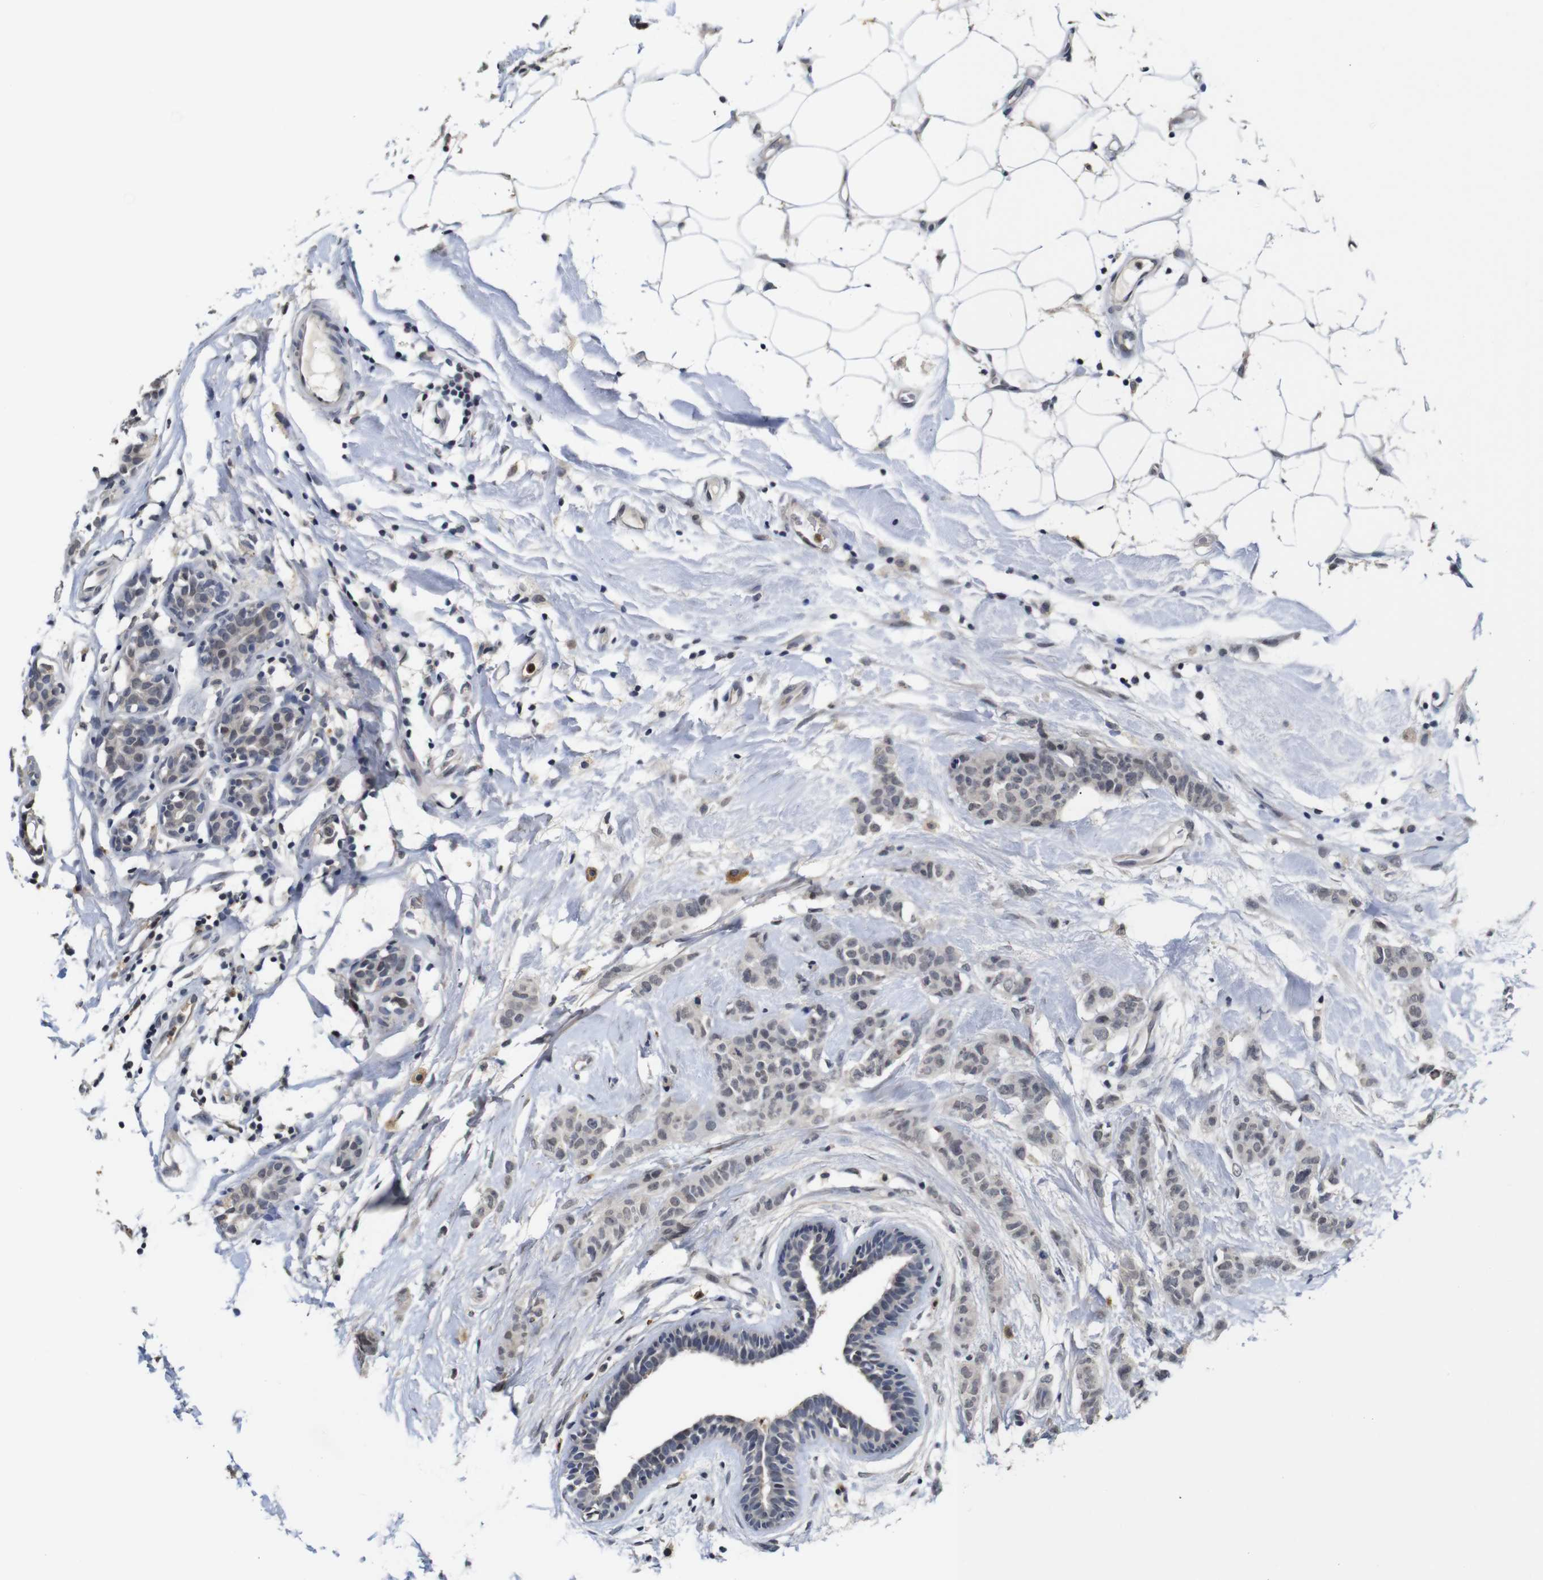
{"staining": {"intensity": "negative", "quantity": "none", "location": "none"}, "tissue": "breast cancer", "cell_type": "Tumor cells", "image_type": "cancer", "snomed": [{"axis": "morphology", "description": "Normal tissue, NOS"}, {"axis": "morphology", "description": "Duct carcinoma"}, {"axis": "topography", "description": "Breast"}], "caption": "An image of breast cancer (intraductal carcinoma) stained for a protein shows no brown staining in tumor cells.", "gene": "NTRK3", "patient": {"sex": "female", "age": 40}}